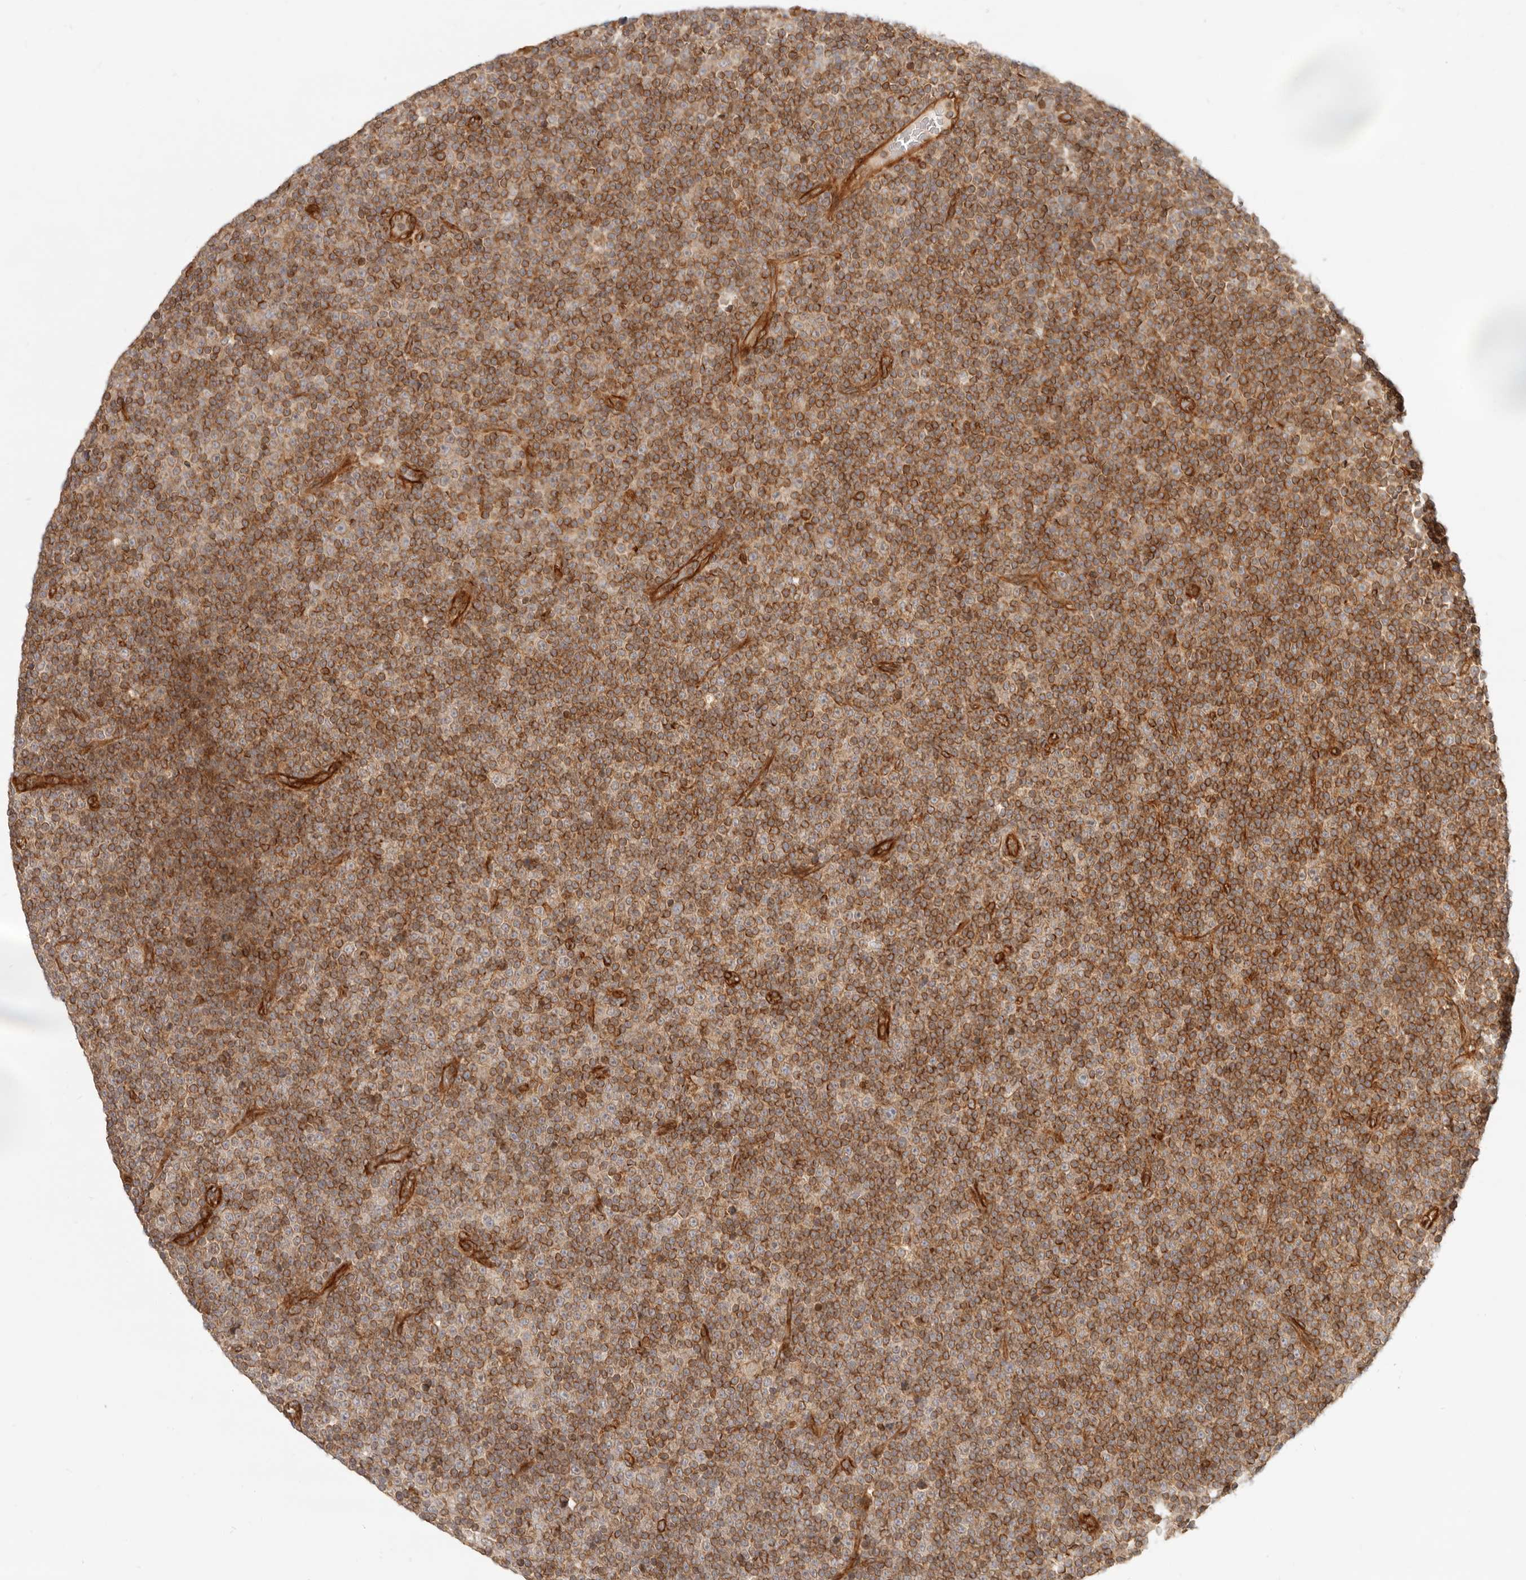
{"staining": {"intensity": "moderate", "quantity": ">75%", "location": "cytoplasmic/membranous"}, "tissue": "lymphoma", "cell_type": "Tumor cells", "image_type": "cancer", "snomed": [{"axis": "morphology", "description": "Malignant lymphoma, non-Hodgkin's type, Low grade"}, {"axis": "topography", "description": "Lymph node"}], "caption": "Low-grade malignant lymphoma, non-Hodgkin's type was stained to show a protein in brown. There is medium levels of moderate cytoplasmic/membranous positivity in approximately >75% of tumor cells.", "gene": "UFSP1", "patient": {"sex": "female", "age": 67}}